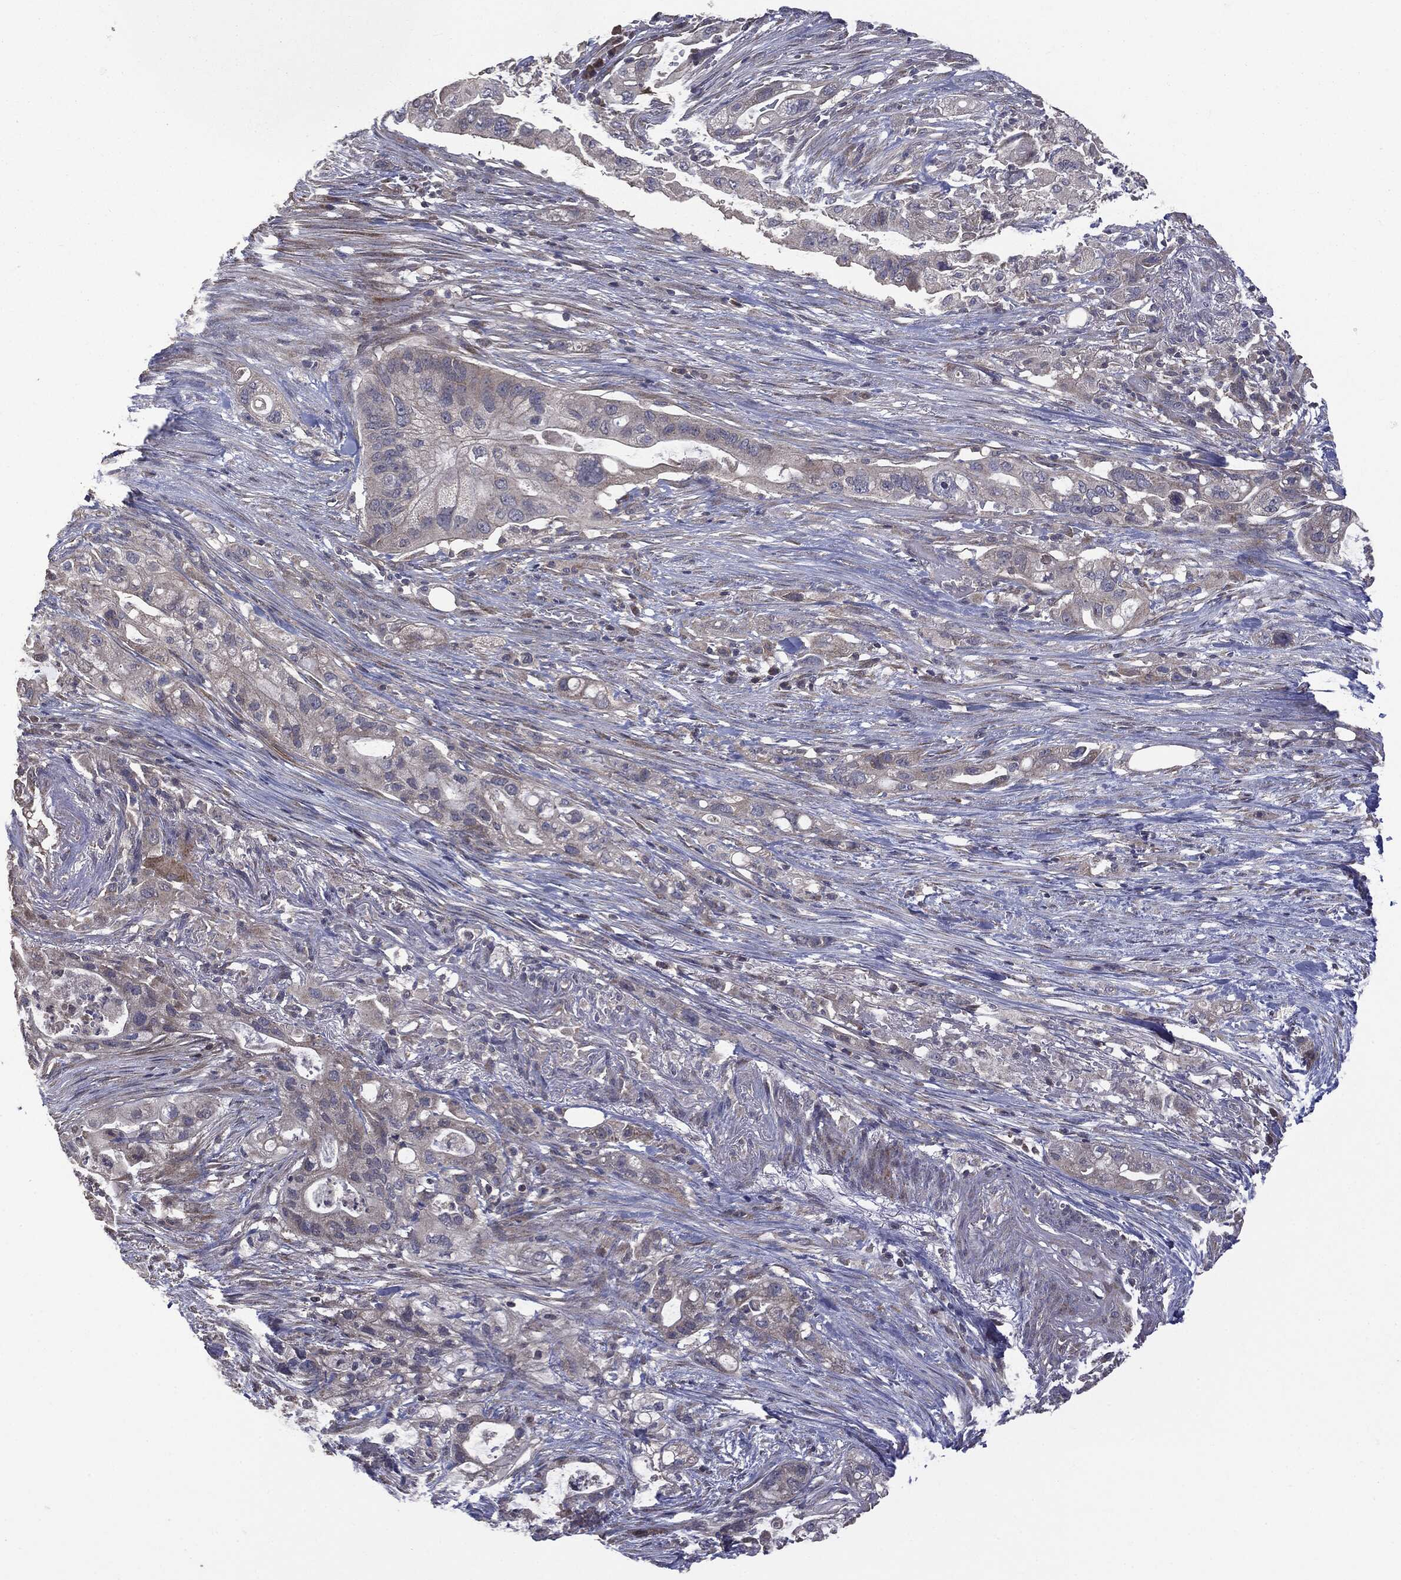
{"staining": {"intensity": "weak", "quantity": "<25%", "location": "cytoplasmic/membranous"}, "tissue": "pancreatic cancer", "cell_type": "Tumor cells", "image_type": "cancer", "snomed": [{"axis": "morphology", "description": "Adenocarcinoma, NOS"}, {"axis": "topography", "description": "Pancreas"}], "caption": "Immunohistochemical staining of pancreatic adenocarcinoma displays no significant staining in tumor cells.", "gene": "MTOR", "patient": {"sex": "female", "age": 72}}